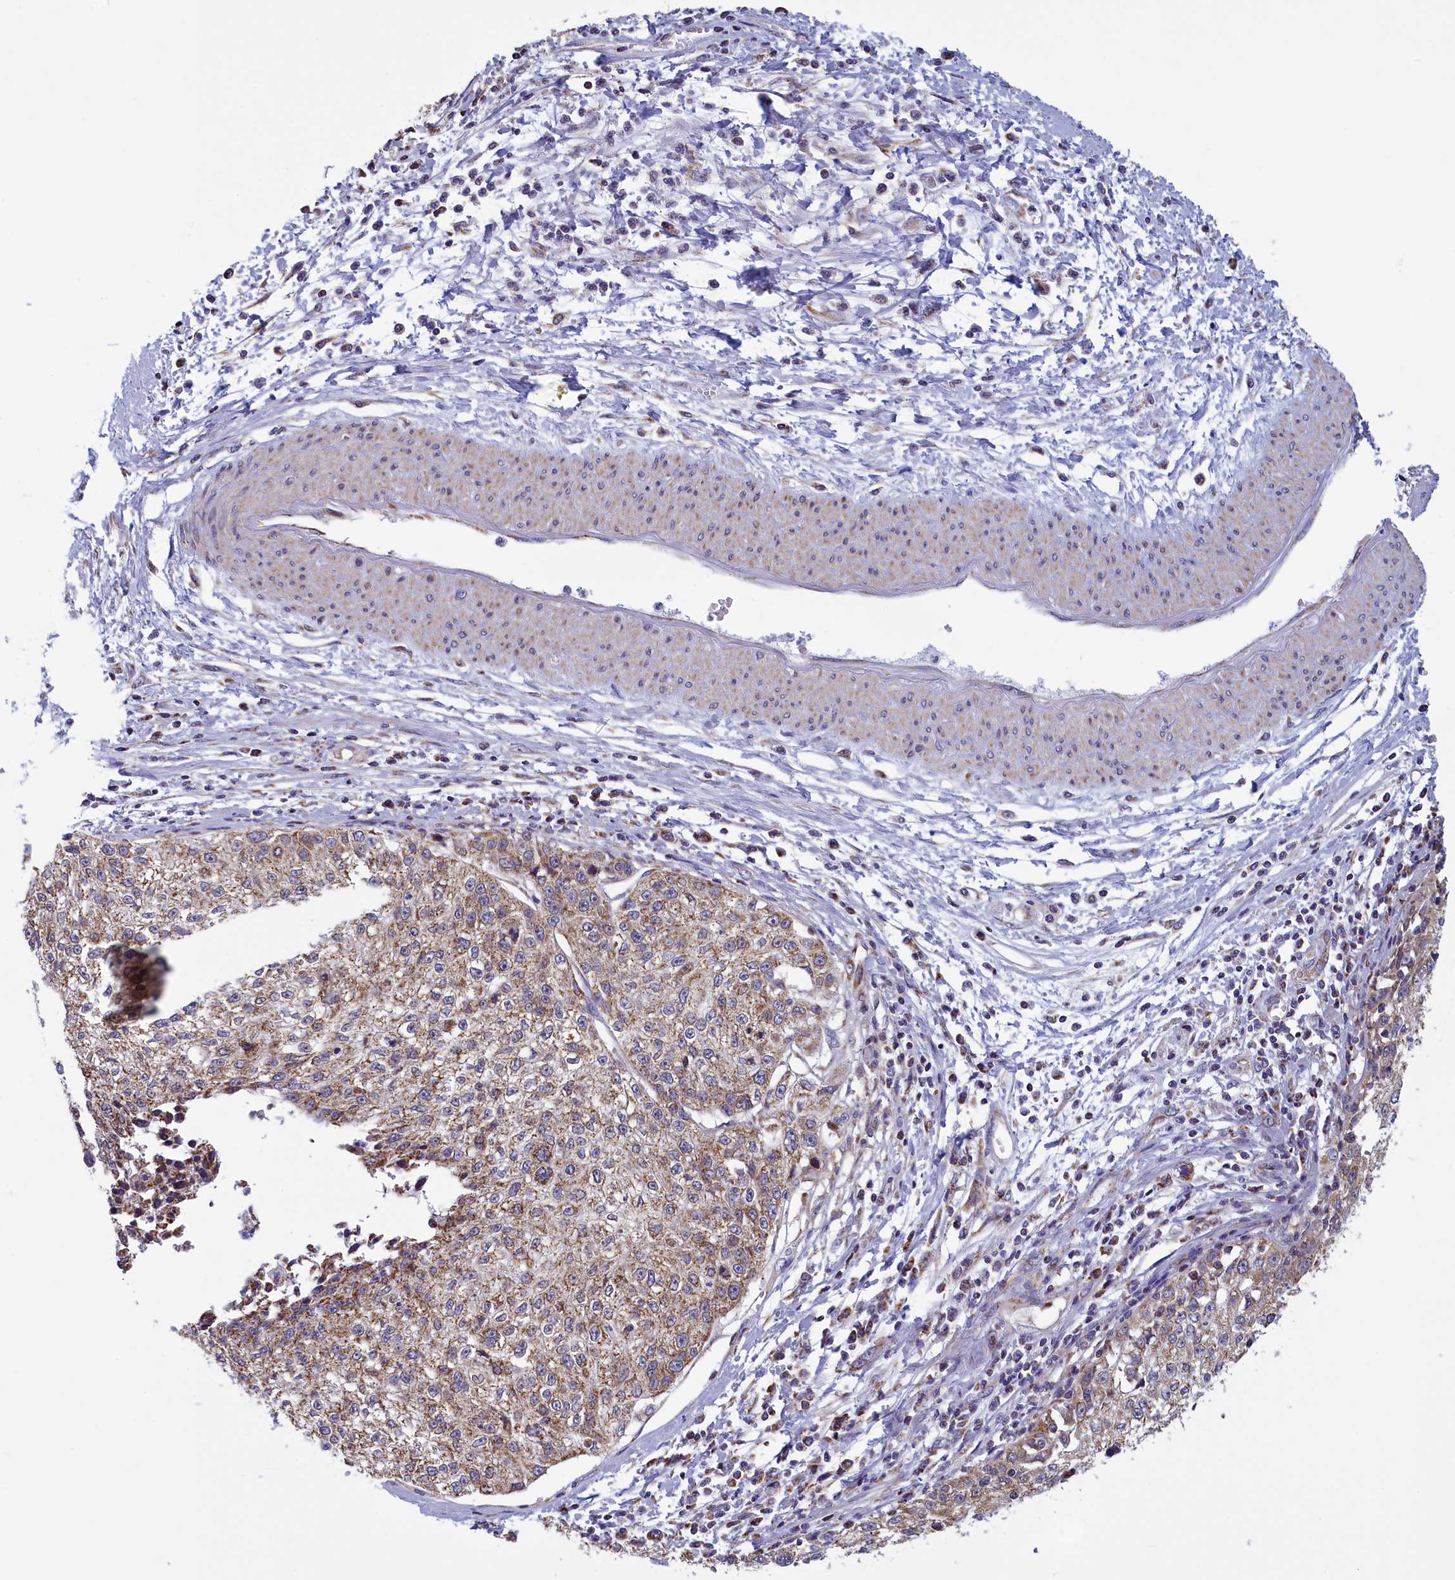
{"staining": {"intensity": "moderate", "quantity": ">75%", "location": "cytoplasmic/membranous"}, "tissue": "cervical cancer", "cell_type": "Tumor cells", "image_type": "cancer", "snomed": [{"axis": "morphology", "description": "Squamous cell carcinoma, NOS"}, {"axis": "topography", "description": "Cervix"}], "caption": "Human cervical squamous cell carcinoma stained for a protein (brown) displays moderate cytoplasmic/membranous positive staining in about >75% of tumor cells.", "gene": "IFT122", "patient": {"sex": "female", "age": 57}}